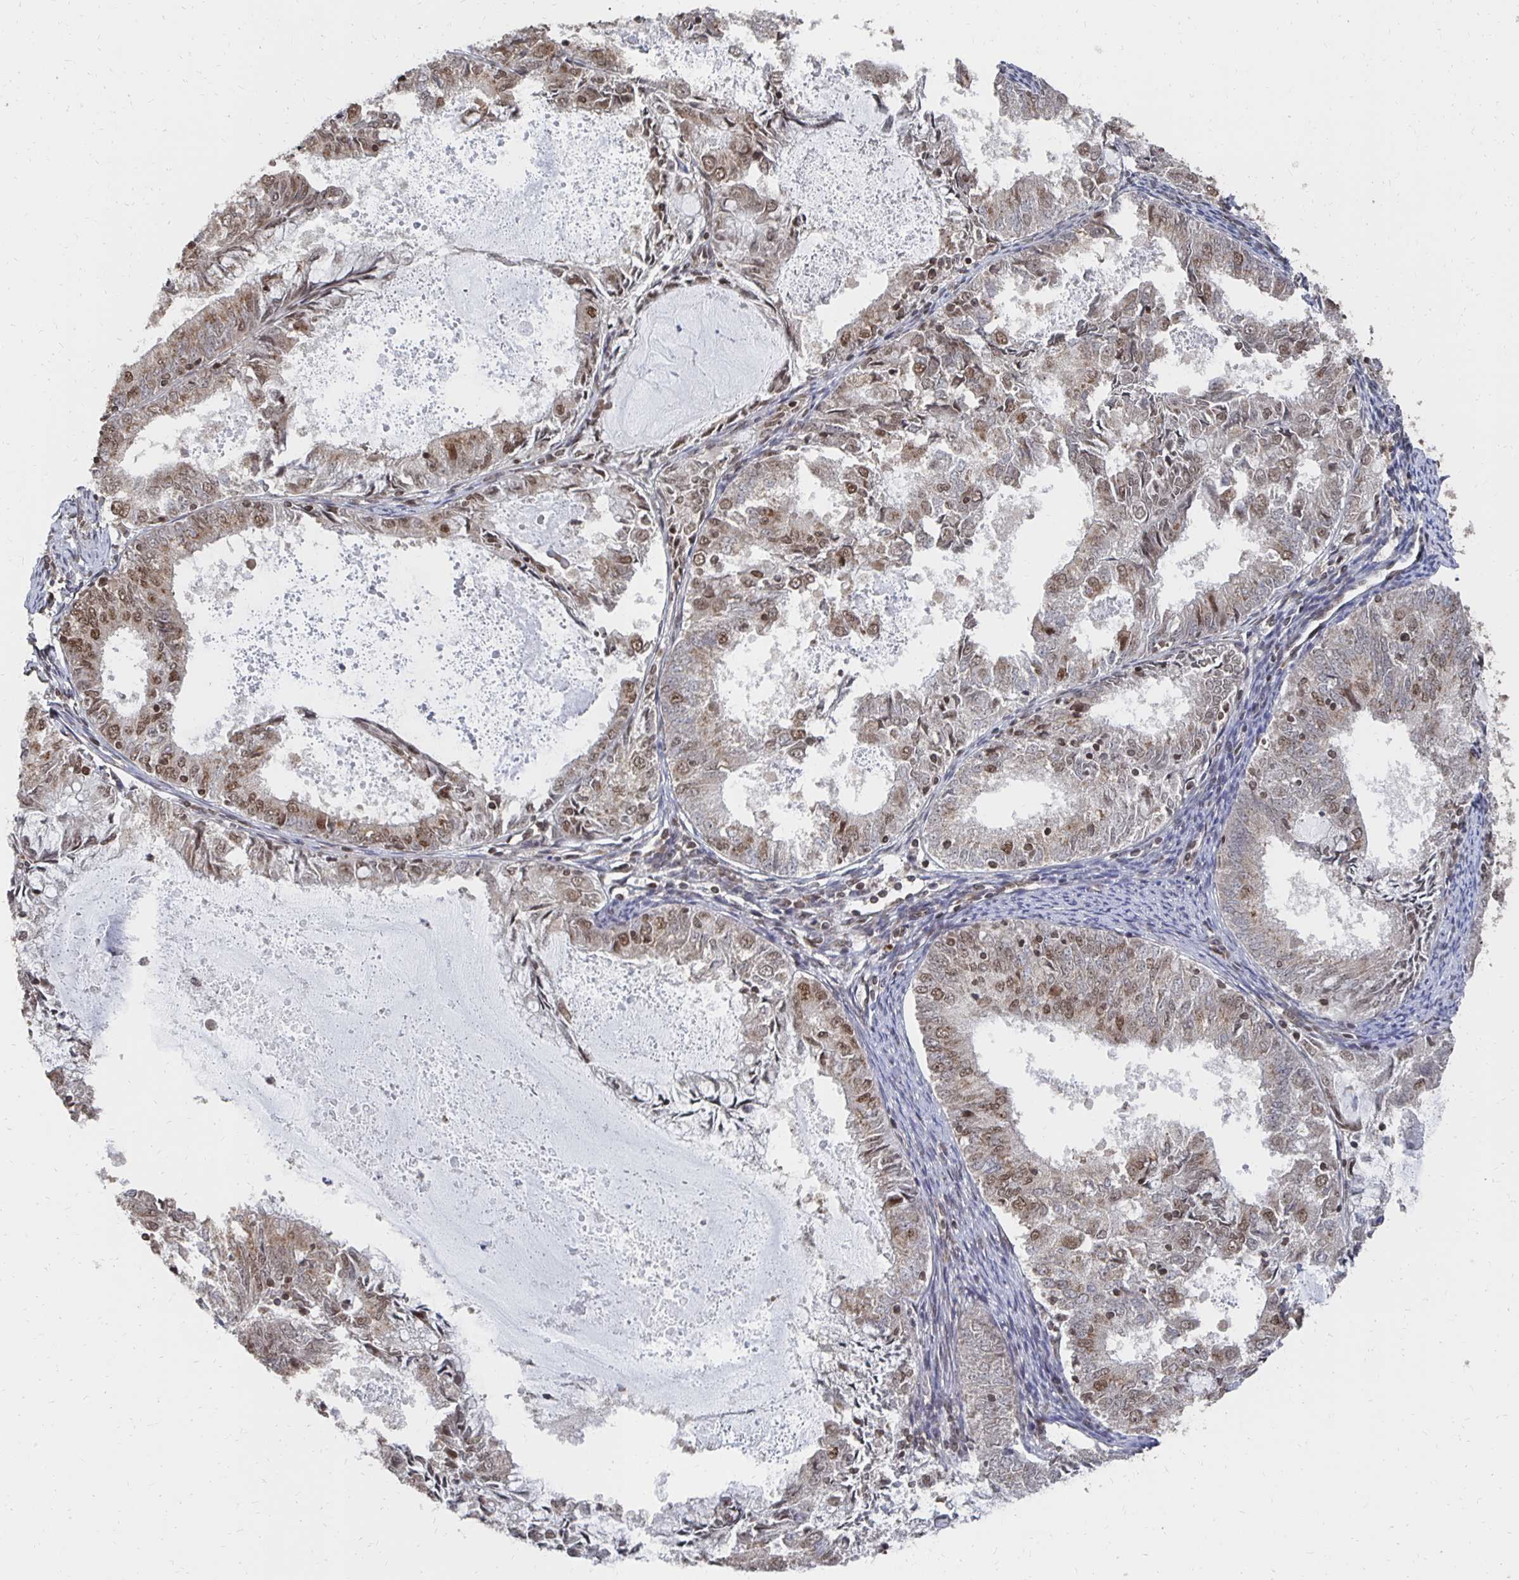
{"staining": {"intensity": "moderate", "quantity": ">75%", "location": "nuclear"}, "tissue": "endometrial cancer", "cell_type": "Tumor cells", "image_type": "cancer", "snomed": [{"axis": "morphology", "description": "Adenocarcinoma, NOS"}, {"axis": "topography", "description": "Endometrium"}], "caption": "Immunohistochemical staining of endometrial cancer demonstrates medium levels of moderate nuclear protein positivity in approximately >75% of tumor cells.", "gene": "GTF3C6", "patient": {"sex": "female", "age": 57}}